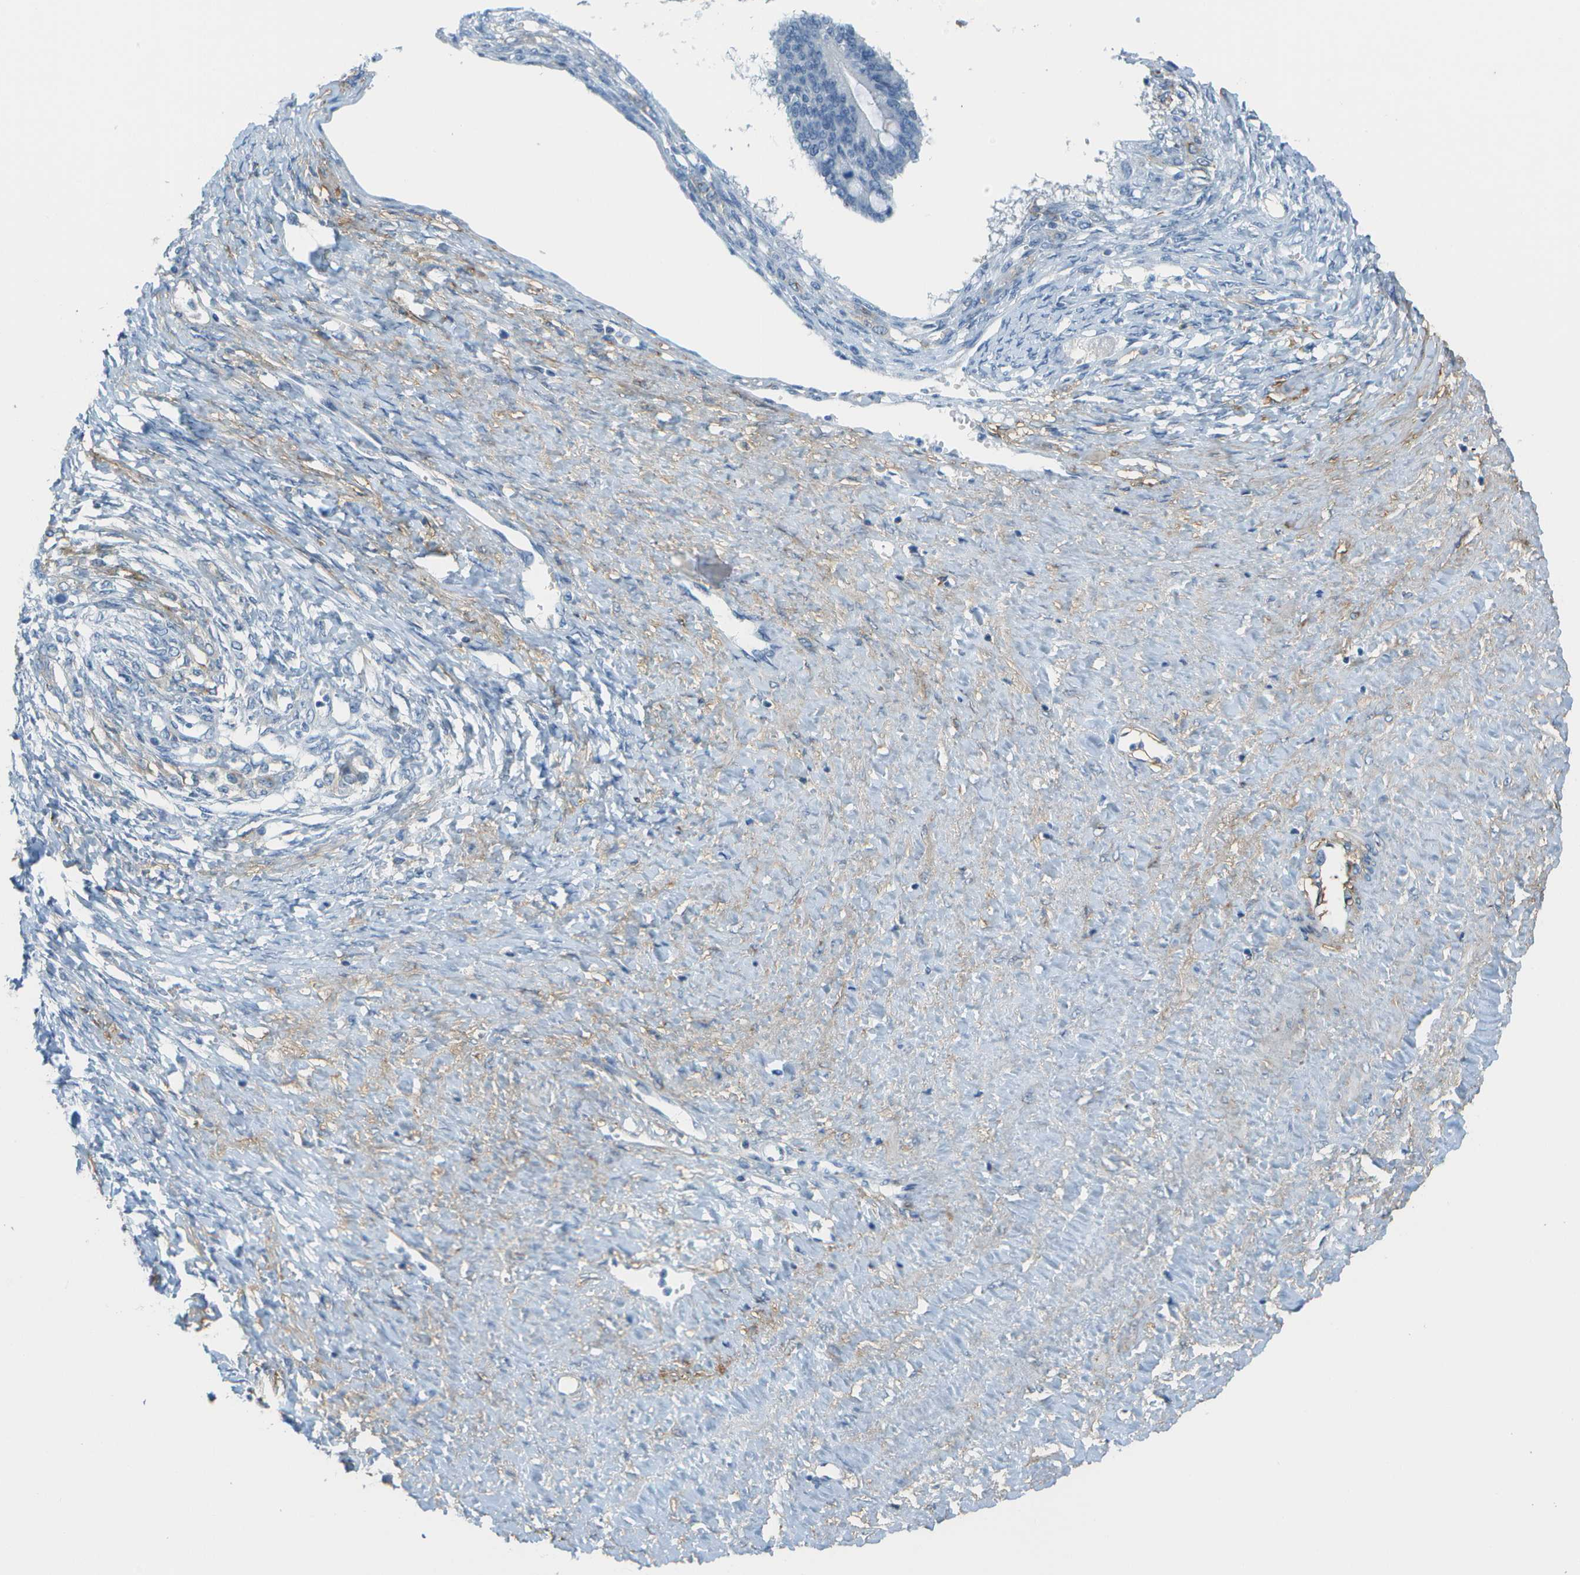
{"staining": {"intensity": "negative", "quantity": "none", "location": "none"}, "tissue": "ovarian cancer", "cell_type": "Tumor cells", "image_type": "cancer", "snomed": [{"axis": "morphology", "description": "Cystadenocarcinoma, mucinous, NOS"}, {"axis": "topography", "description": "Ovary"}], "caption": "DAB (3,3'-diaminobenzidine) immunohistochemical staining of ovarian cancer reveals no significant positivity in tumor cells. (Immunohistochemistry (ihc), brightfield microscopy, high magnification).", "gene": "ZBTB43", "patient": {"sex": "female", "age": 73}}